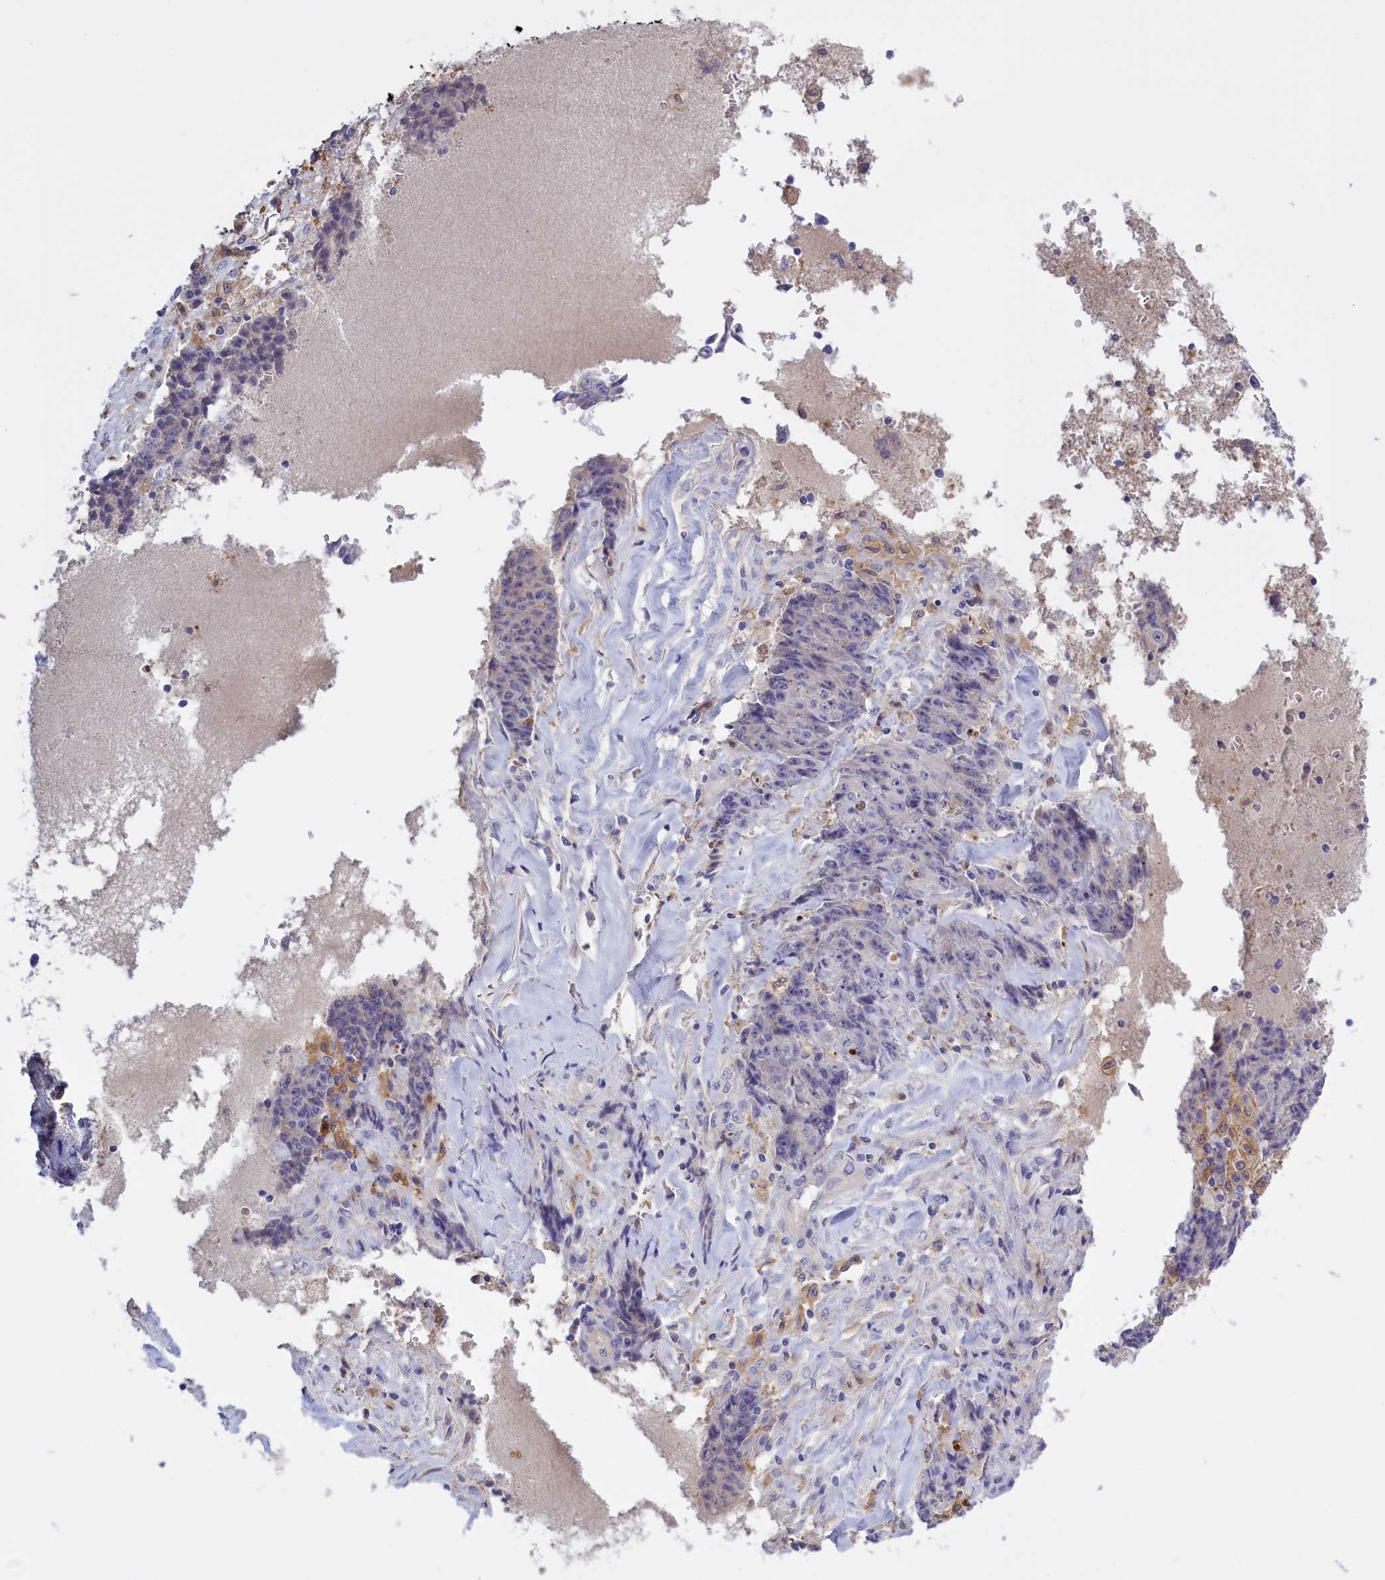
{"staining": {"intensity": "negative", "quantity": "none", "location": "none"}, "tissue": "ovarian cancer", "cell_type": "Tumor cells", "image_type": "cancer", "snomed": [{"axis": "morphology", "description": "Carcinoma, endometroid"}, {"axis": "topography", "description": "Ovary"}], "caption": "Histopathology image shows no significant protein positivity in tumor cells of endometroid carcinoma (ovarian).", "gene": "FAM149B1", "patient": {"sex": "female", "age": 42}}